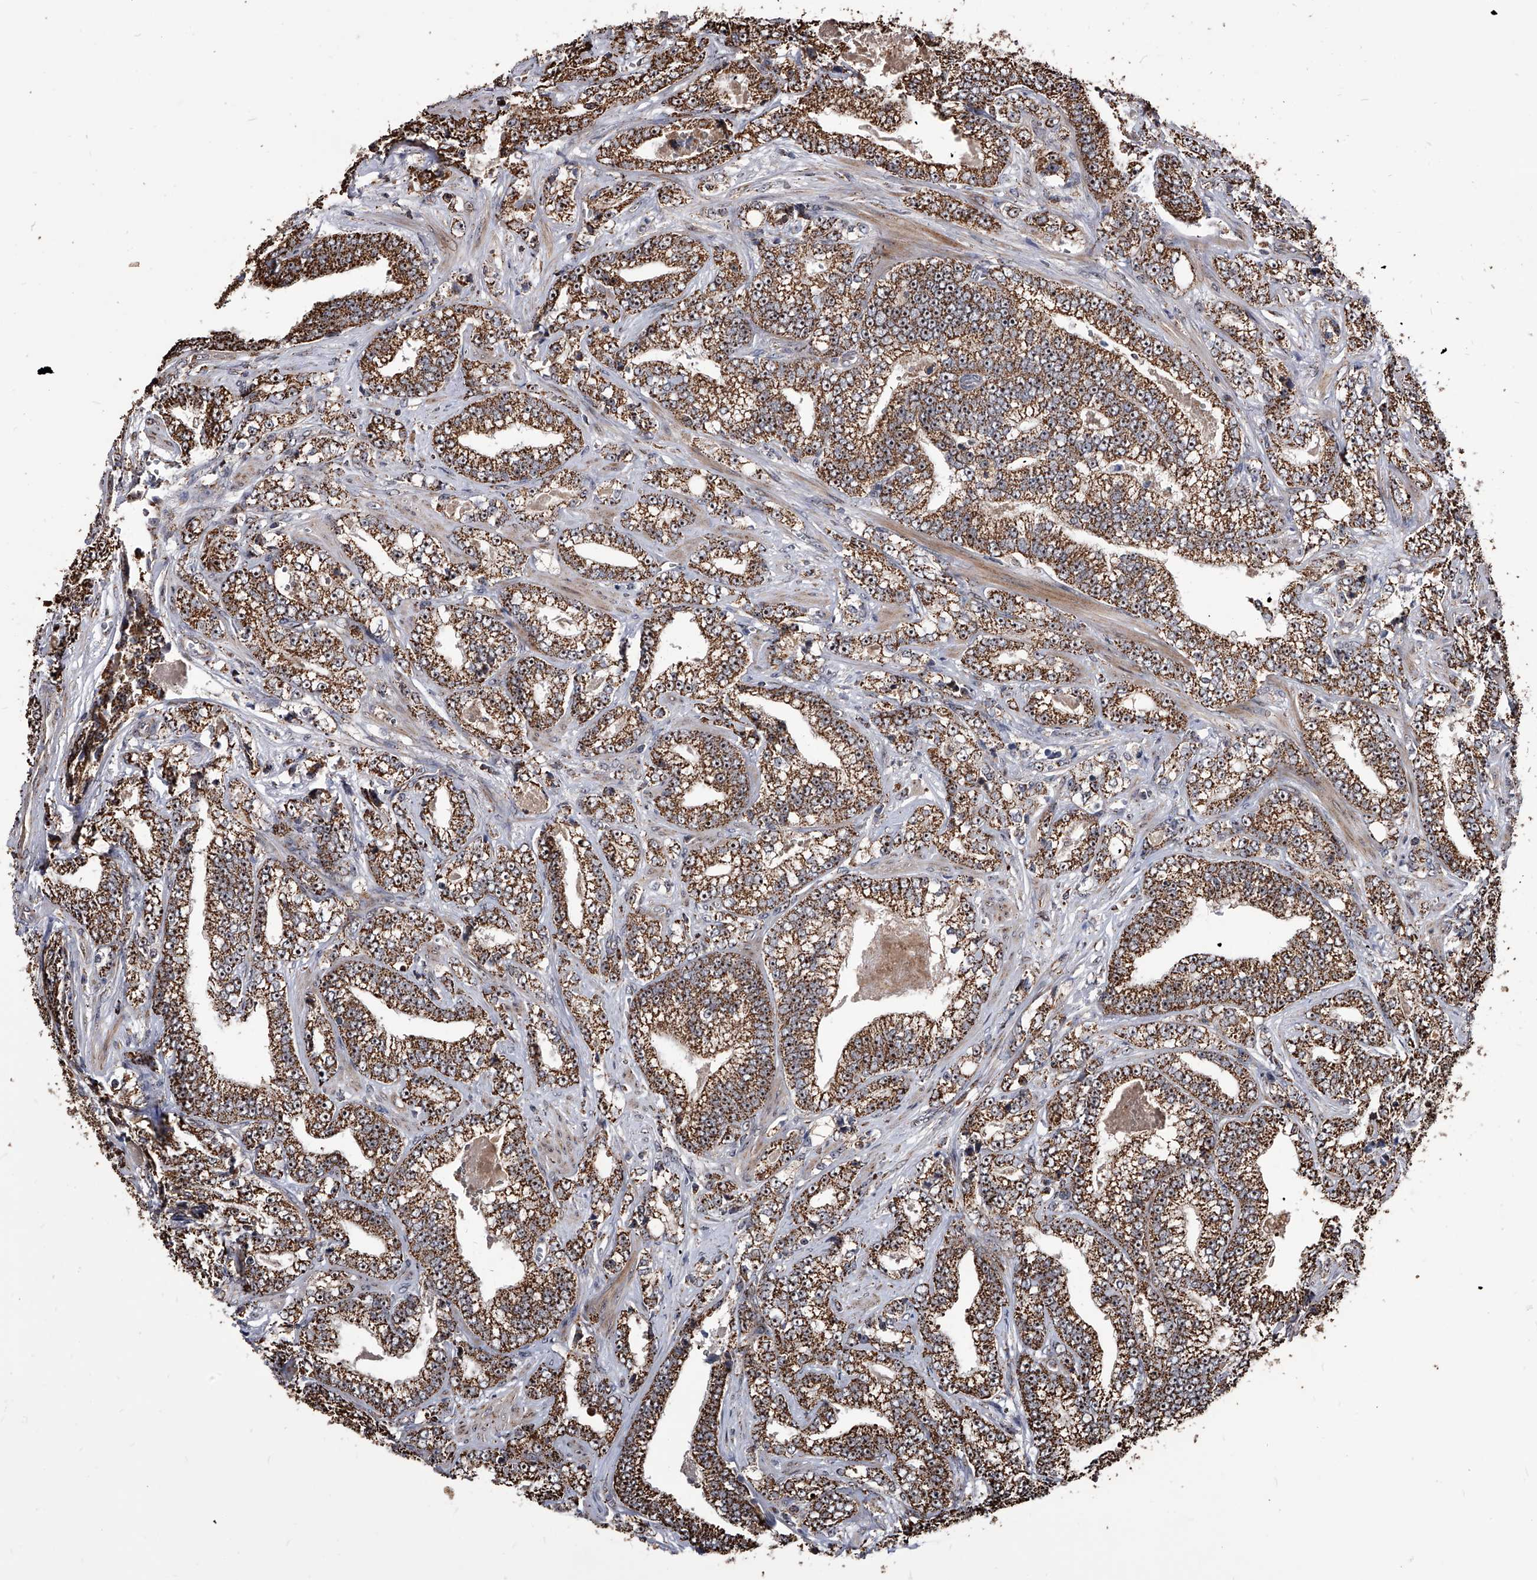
{"staining": {"intensity": "moderate", "quantity": ">75%", "location": "cytoplasmic/membranous"}, "tissue": "prostate cancer", "cell_type": "Tumor cells", "image_type": "cancer", "snomed": [{"axis": "morphology", "description": "Adenocarcinoma, High grade"}, {"axis": "topography", "description": "Prostate and seminal vesicle, NOS"}], "caption": "There is medium levels of moderate cytoplasmic/membranous positivity in tumor cells of prostate cancer (adenocarcinoma (high-grade)), as demonstrated by immunohistochemical staining (brown color).", "gene": "SMPDL3A", "patient": {"sex": "male", "age": 67}}